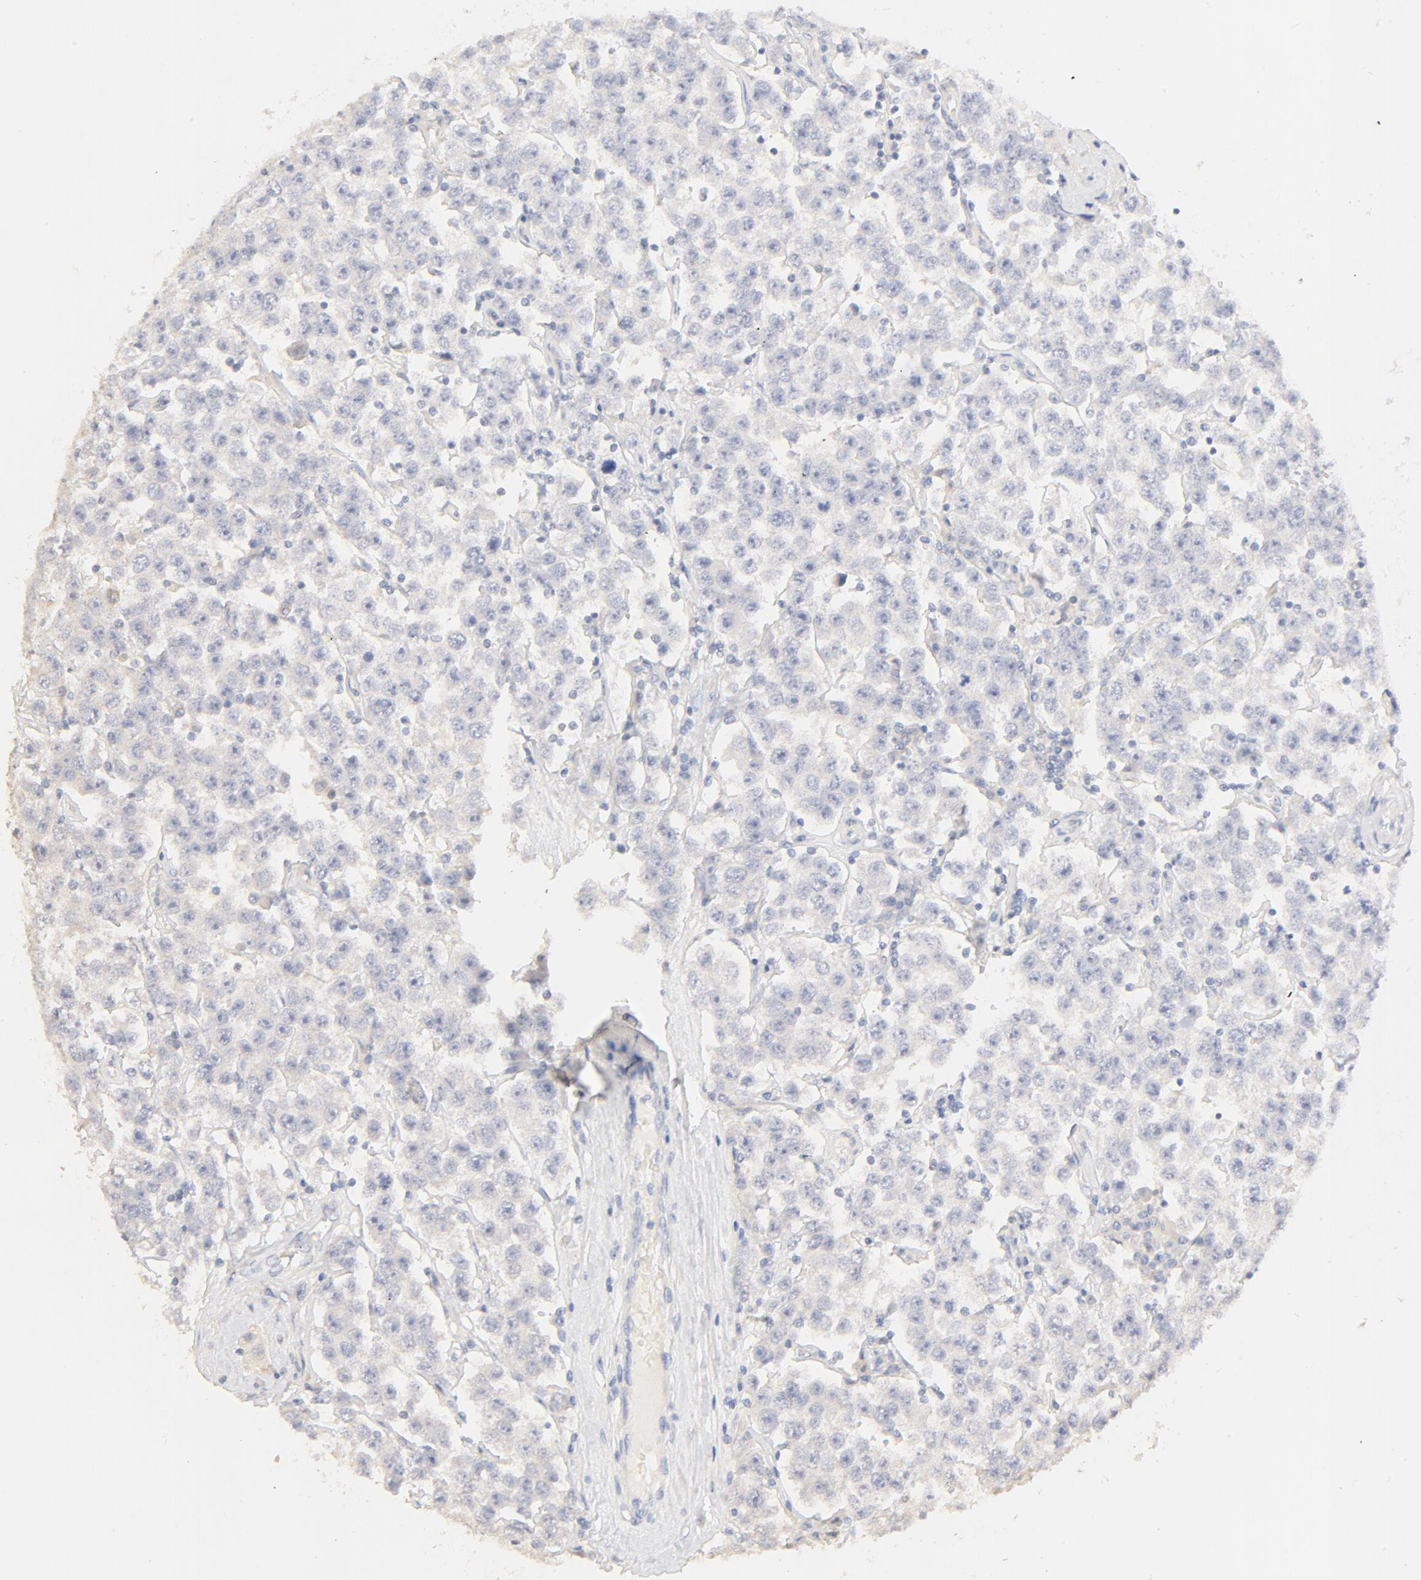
{"staining": {"intensity": "negative", "quantity": "none", "location": "none"}, "tissue": "testis cancer", "cell_type": "Tumor cells", "image_type": "cancer", "snomed": [{"axis": "morphology", "description": "Seminoma, NOS"}, {"axis": "topography", "description": "Testis"}], "caption": "A photomicrograph of testis cancer stained for a protein reveals no brown staining in tumor cells.", "gene": "FCGBP", "patient": {"sex": "male", "age": 52}}